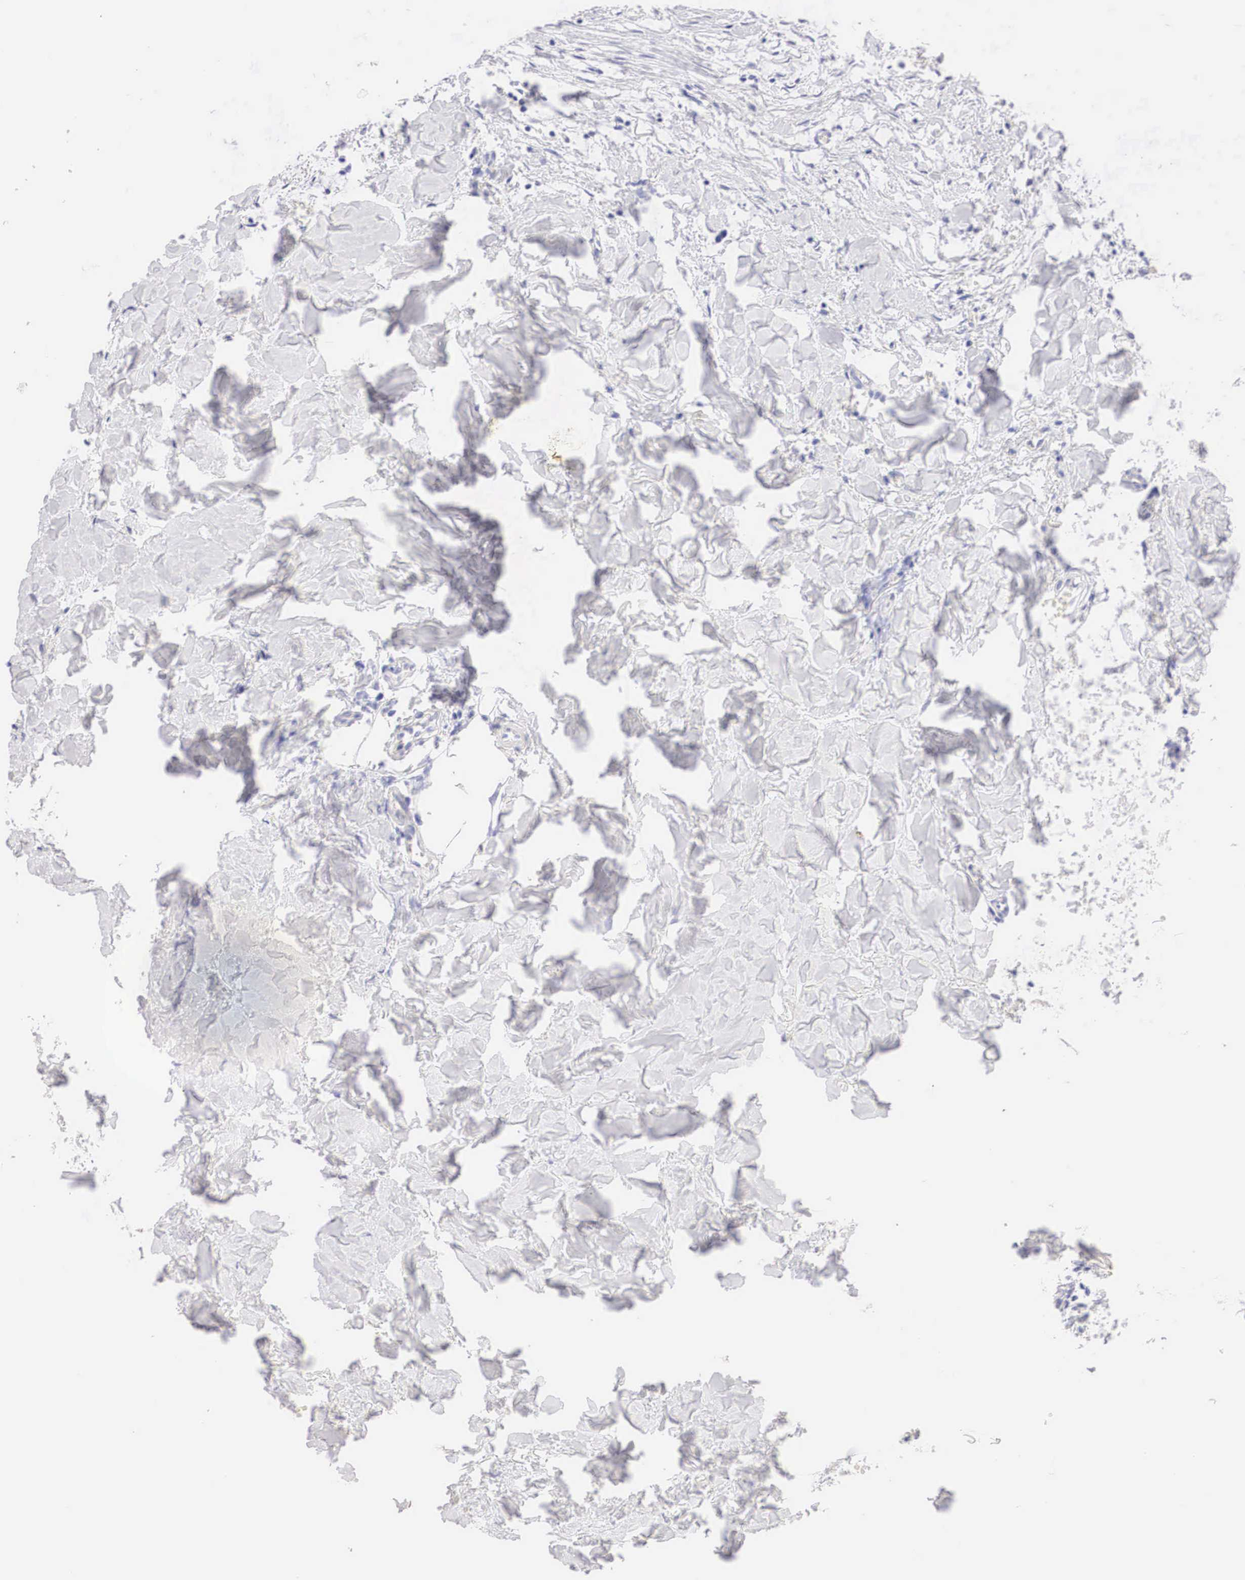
{"staining": {"intensity": "weak", "quantity": "<25%", "location": "cytoplasmic/membranous"}, "tissue": "head and neck cancer", "cell_type": "Tumor cells", "image_type": "cancer", "snomed": [{"axis": "morphology", "description": "Squamous cell carcinoma, NOS"}, {"axis": "topography", "description": "Salivary gland"}, {"axis": "topography", "description": "Head-Neck"}], "caption": "Immunohistochemistry (IHC) micrograph of neoplastic tissue: squamous cell carcinoma (head and neck) stained with DAB (3,3'-diaminobenzidine) reveals no significant protein expression in tumor cells.", "gene": "ERBB2", "patient": {"sex": "male", "age": 70}}